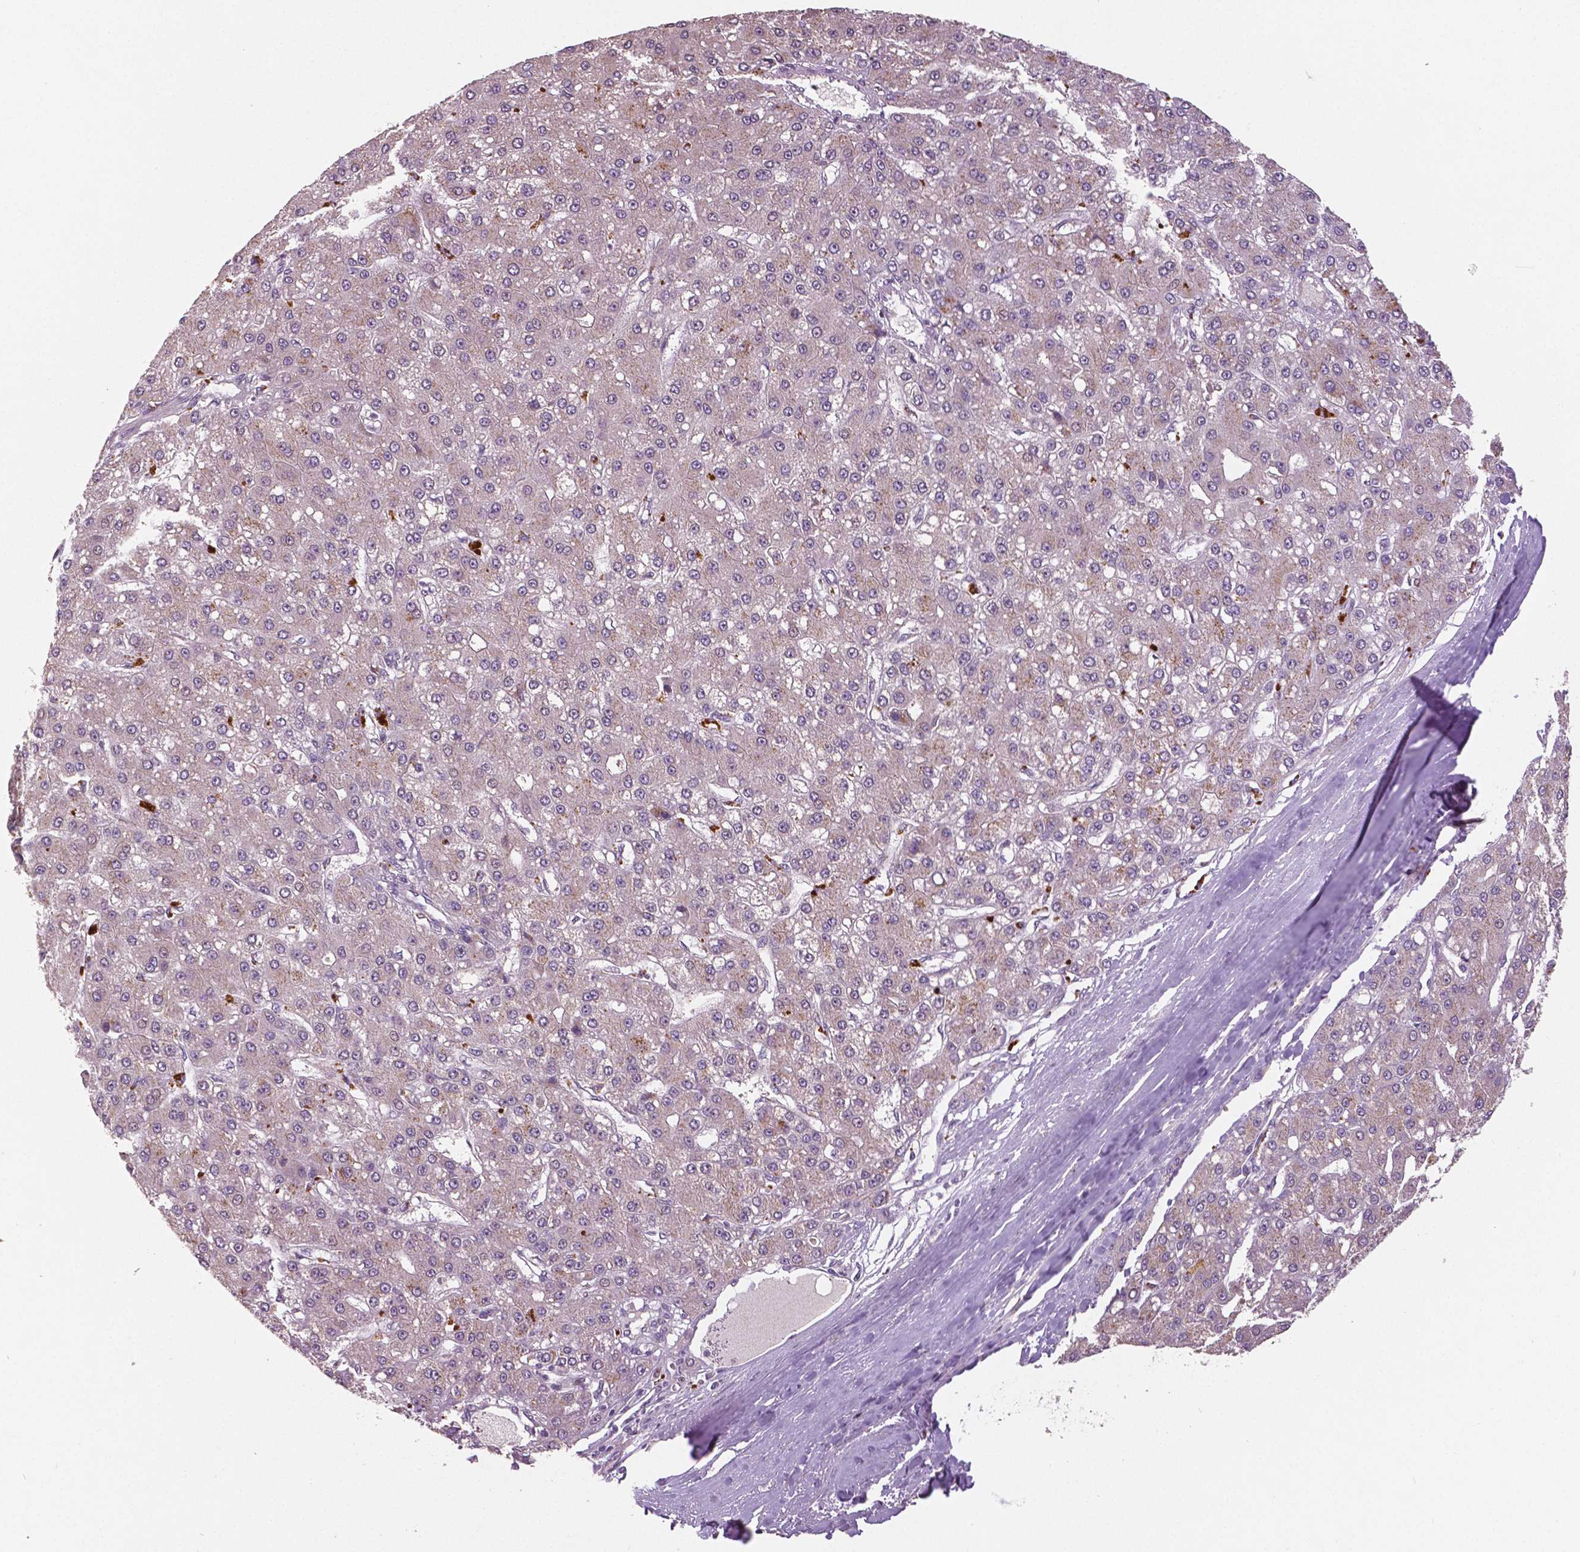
{"staining": {"intensity": "negative", "quantity": "none", "location": "none"}, "tissue": "liver cancer", "cell_type": "Tumor cells", "image_type": "cancer", "snomed": [{"axis": "morphology", "description": "Carcinoma, Hepatocellular, NOS"}, {"axis": "topography", "description": "Liver"}], "caption": "Human liver hepatocellular carcinoma stained for a protein using immunohistochemistry exhibits no staining in tumor cells.", "gene": "MKI67", "patient": {"sex": "male", "age": 67}}